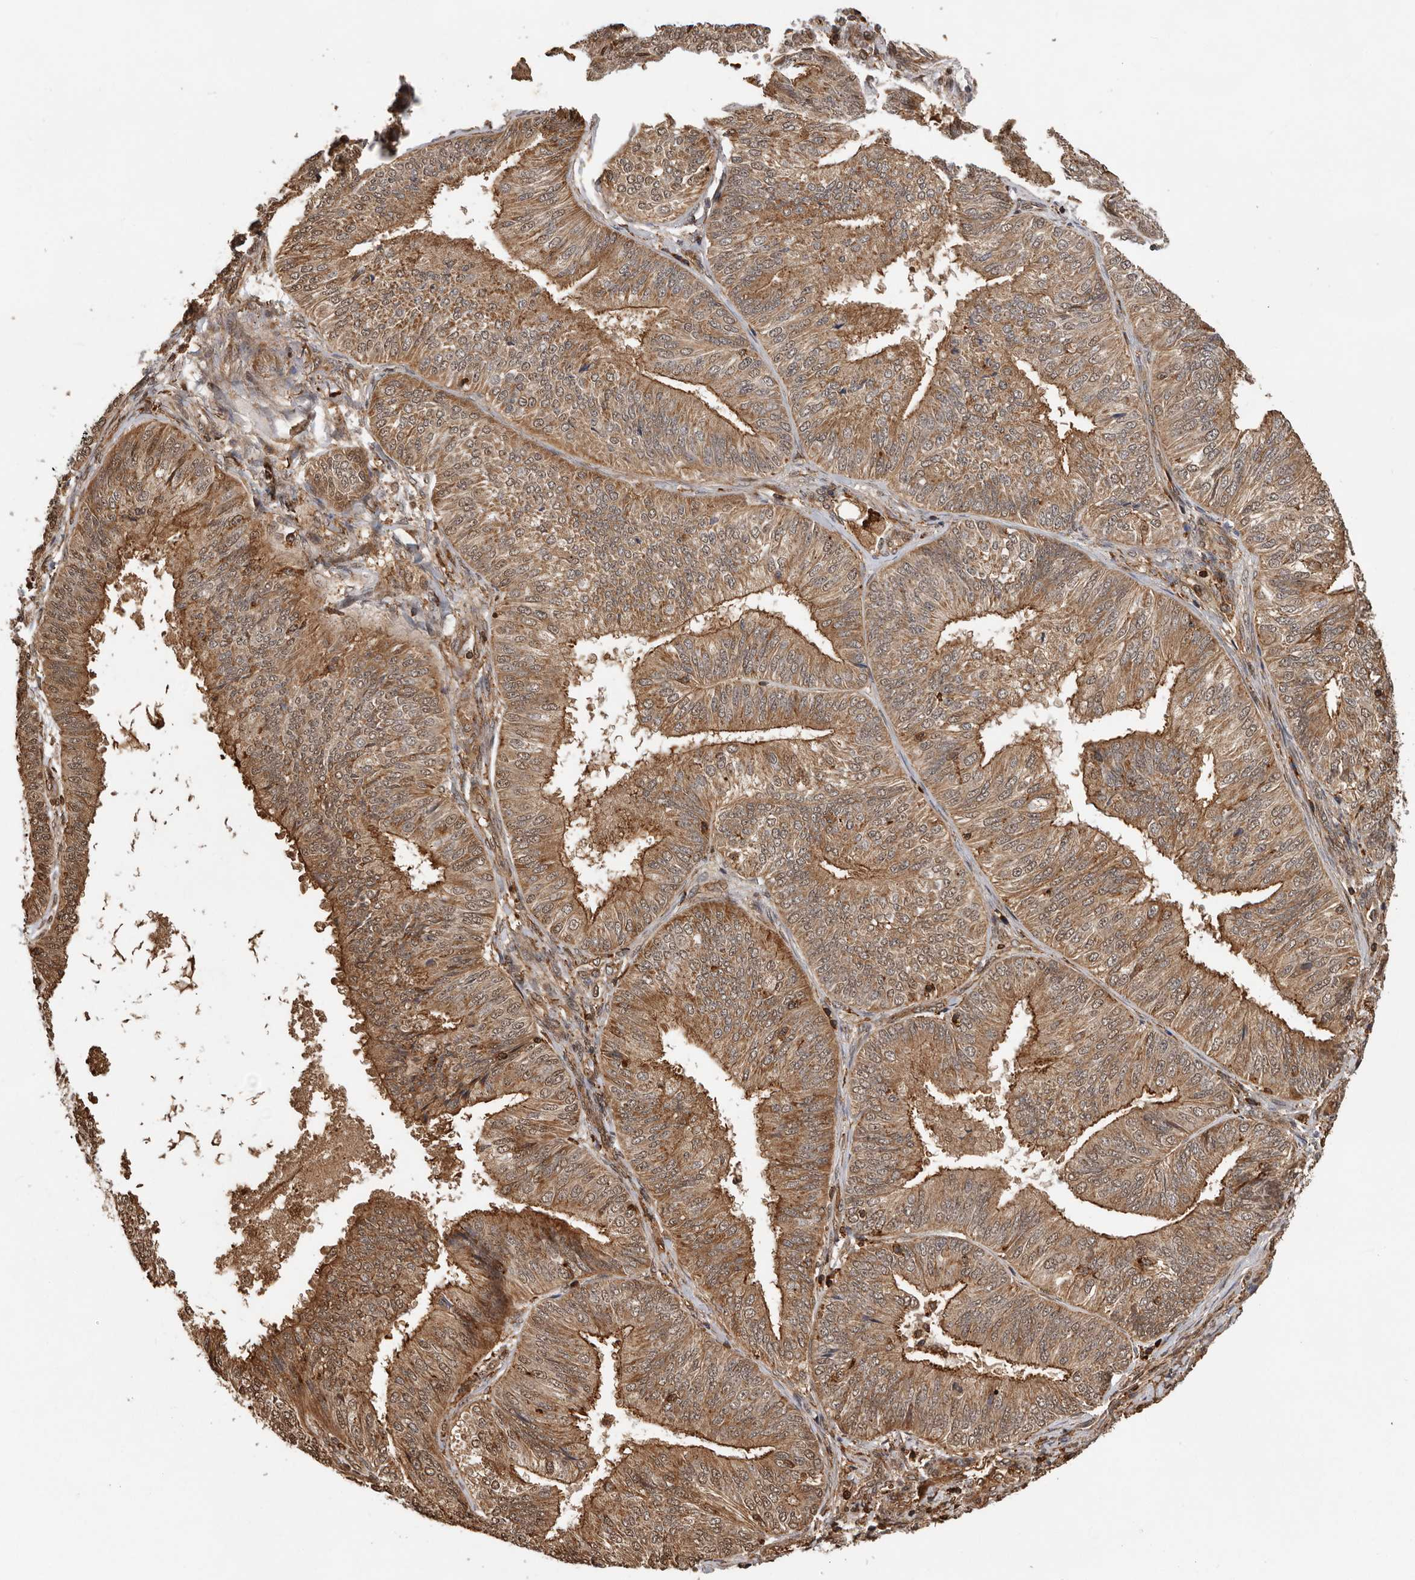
{"staining": {"intensity": "moderate", "quantity": ">75%", "location": "cytoplasmic/membranous"}, "tissue": "endometrial cancer", "cell_type": "Tumor cells", "image_type": "cancer", "snomed": [{"axis": "morphology", "description": "Adenocarcinoma, NOS"}, {"axis": "topography", "description": "Endometrium"}], "caption": "Tumor cells reveal medium levels of moderate cytoplasmic/membranous expression in about >75% of cells in human endometrial cancer (adenocarcinoma).", "gene": "RNF157", "patient": {"sex": "female", "age": 58}}